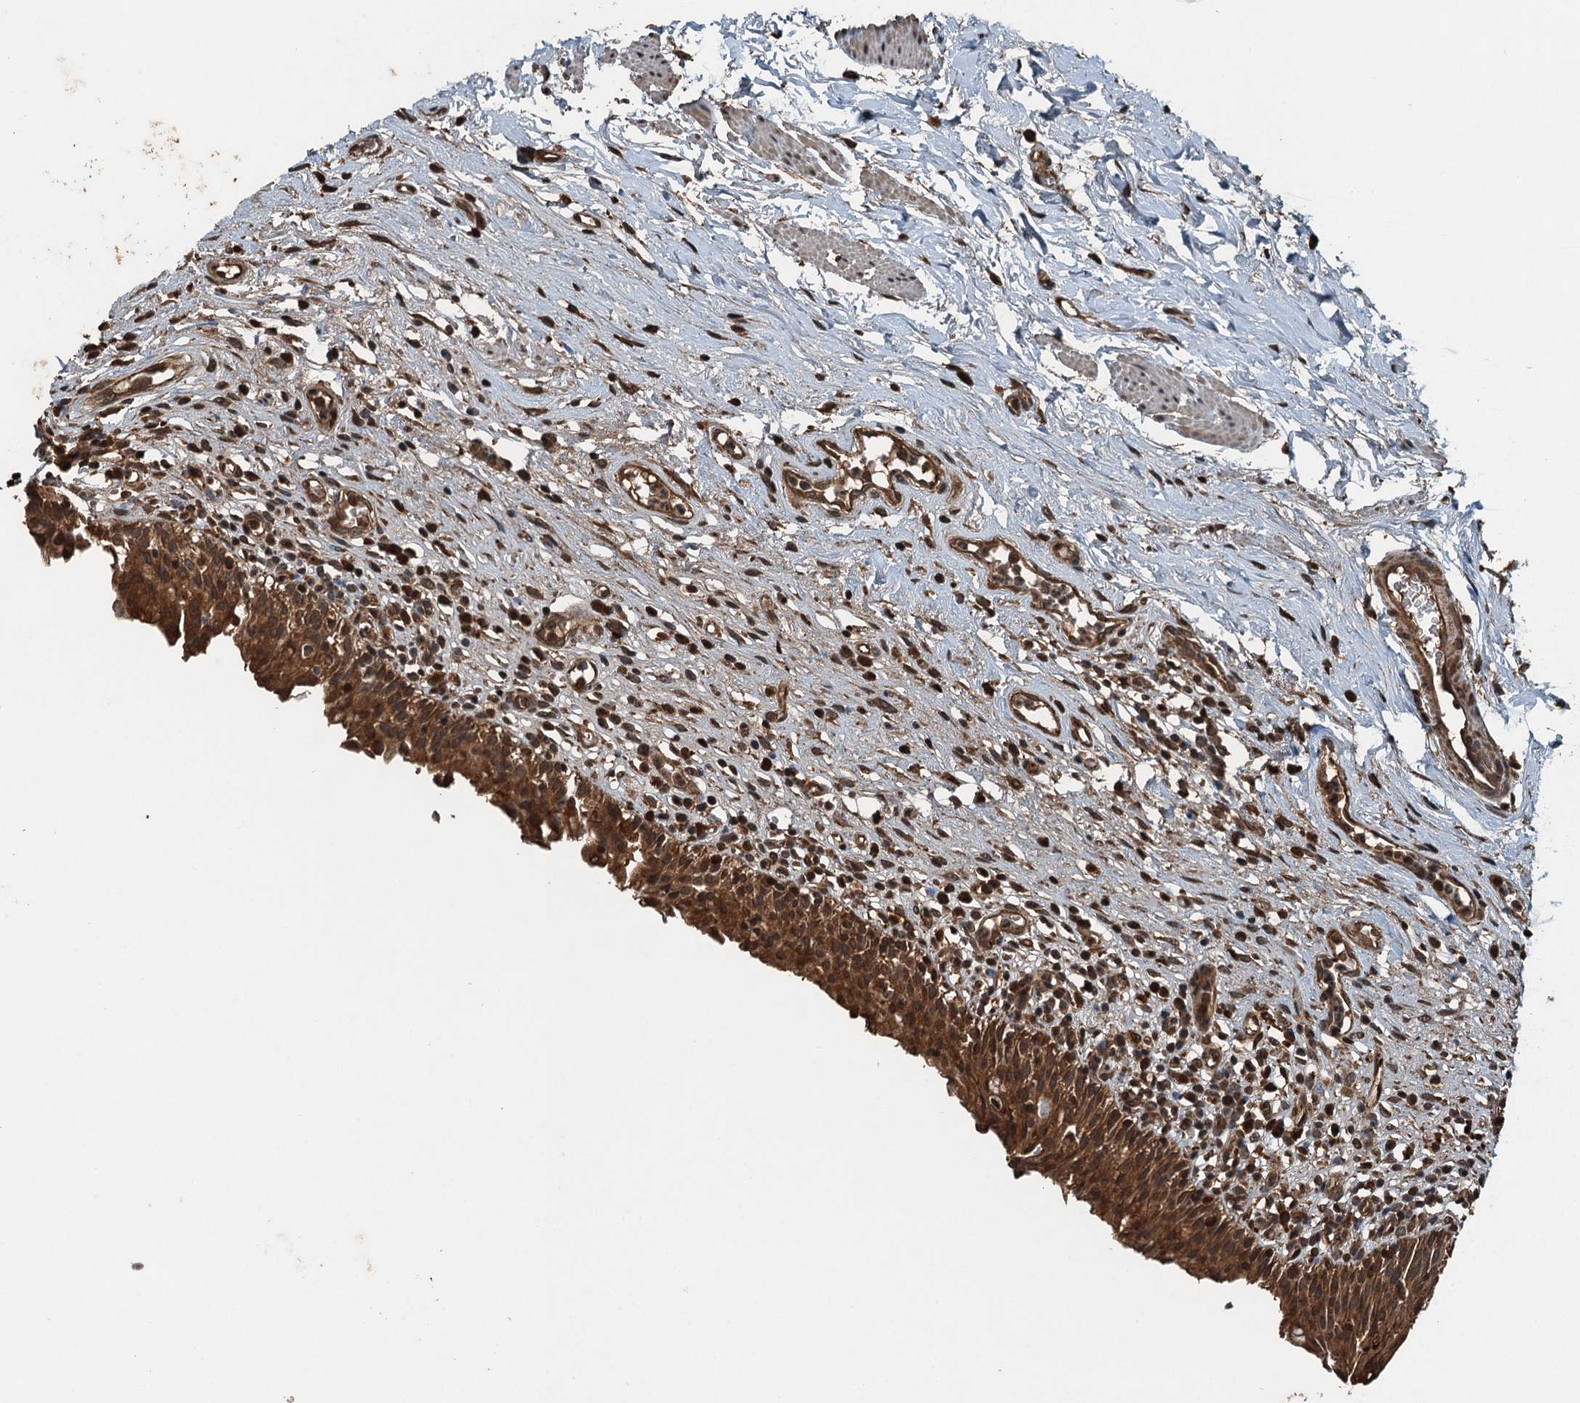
{"staining": {"intensity": "moderate", "quantity": ">75%", "location": "cytoplasmic/membranous,nuclear"}, "tissue": "urinary bladder", "cell_type": "Urothelial cells", "image_type": "normal", "snomed": [{"axis": "morphology", "description": "Normal tissue, NOS"}, {"axis": "morphology", "description": "Inflammation, NOS"}, {"axis": "topography", "description": "Urinary bladder"}], "caption": "Urothelial cells exhibit medium levels of moderate cytoplasmic/membranous,nuclear staining in approximately >75% of cells in unremarkable human urinary bladder.", "gene": "TCTN1", "patient": {"sex": "male", "age": 63}}